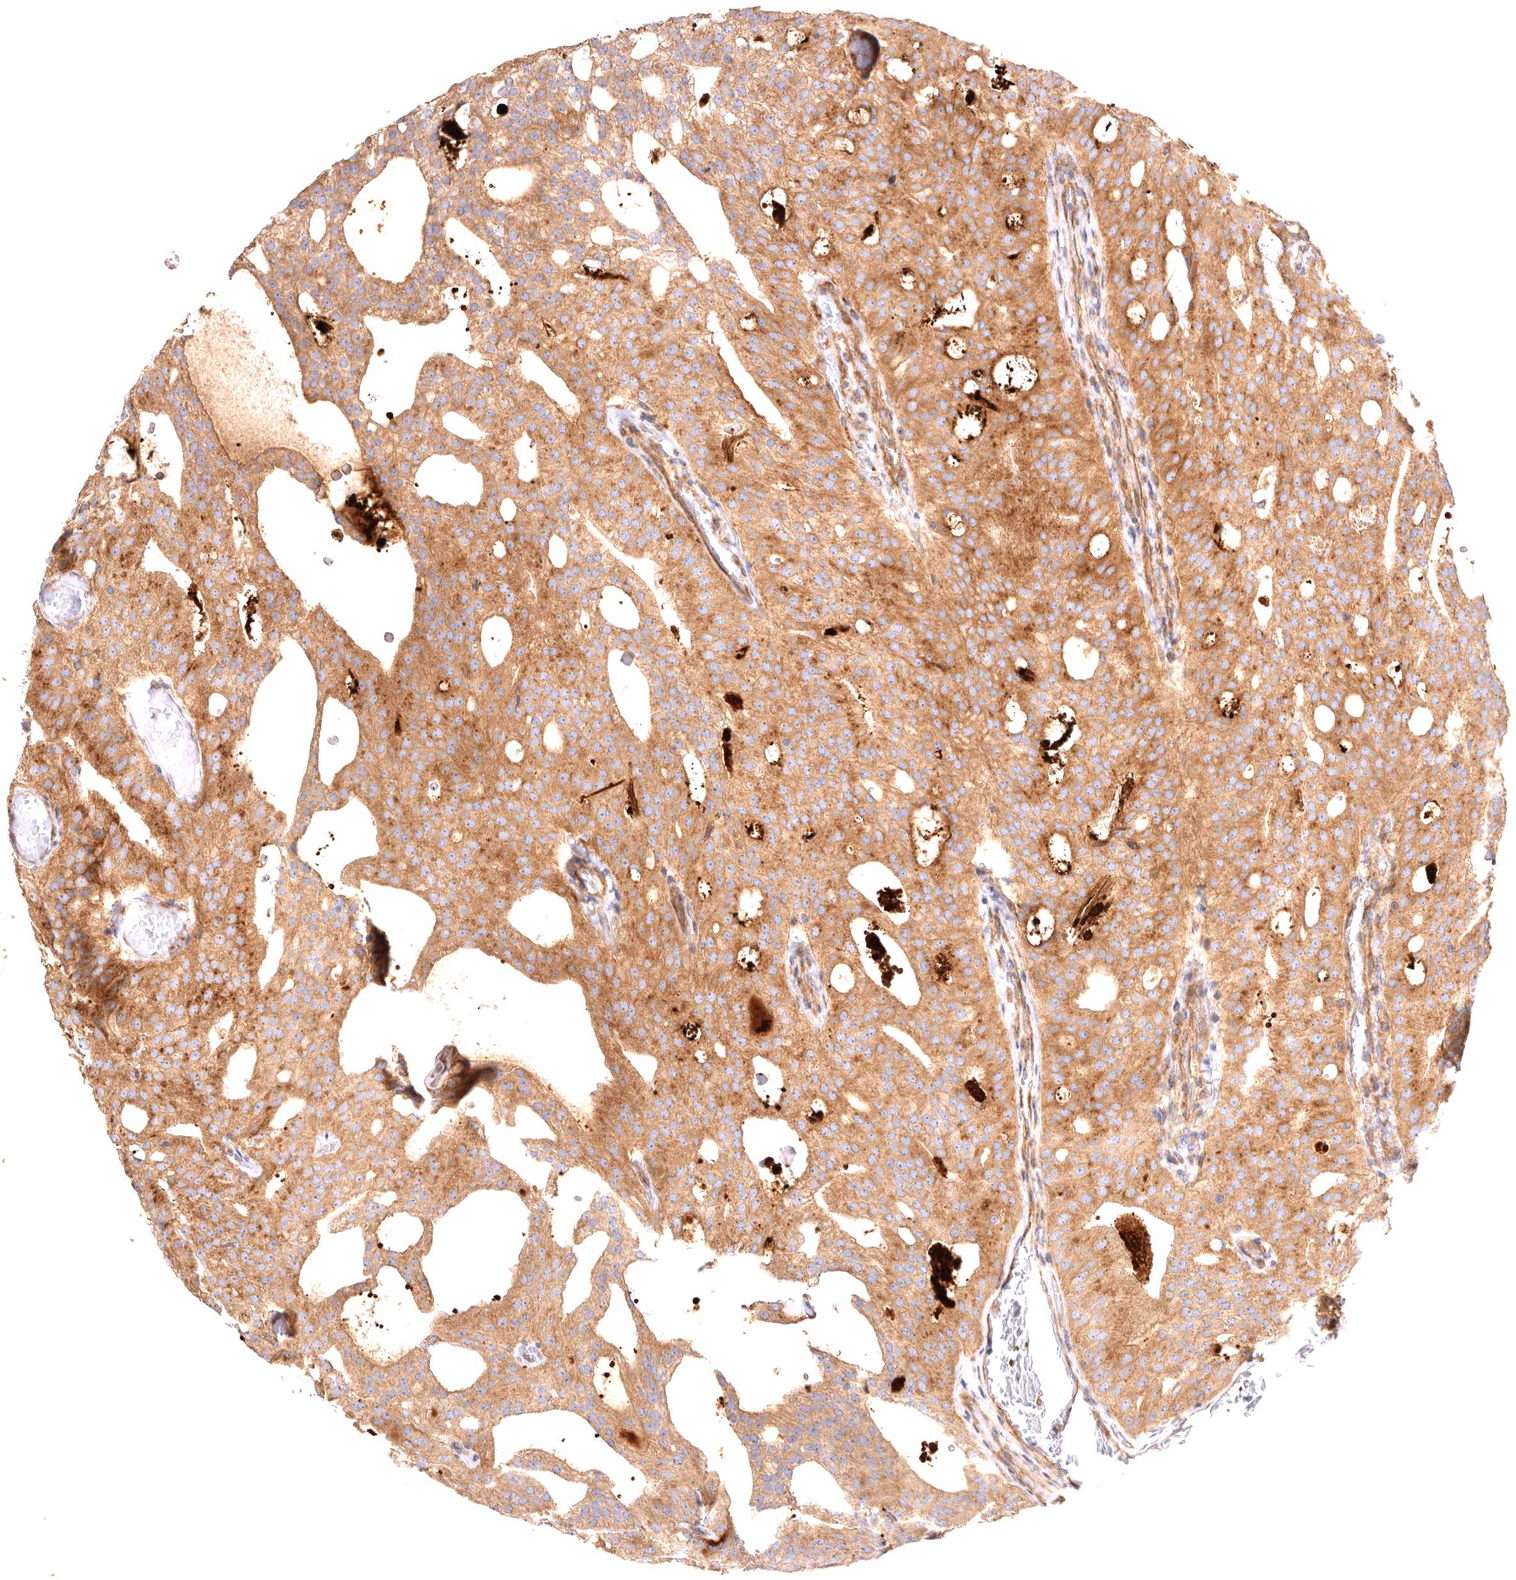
{"staining": {"intensity": "moderate", "quantity": ">75%", "location": "cytoplasmic/membranous"}, "tissue": "prostate cancer", "cell_type": "Tumor cells", "image_type": "cancer", "snomed": [{"axis": "morphology", "description": "Adenocarcinoma, Medium grade"}, {"axis": "topography", "description": "Prostate"}], "caption": "Adenocarcinoma (medium-grade) (prostate) tissue reveals moderate cytoplasmic/membranous expression in about >75% of tumor cells", "gene": "VPS45", "patient": {"sex": "male", "age": 88}}